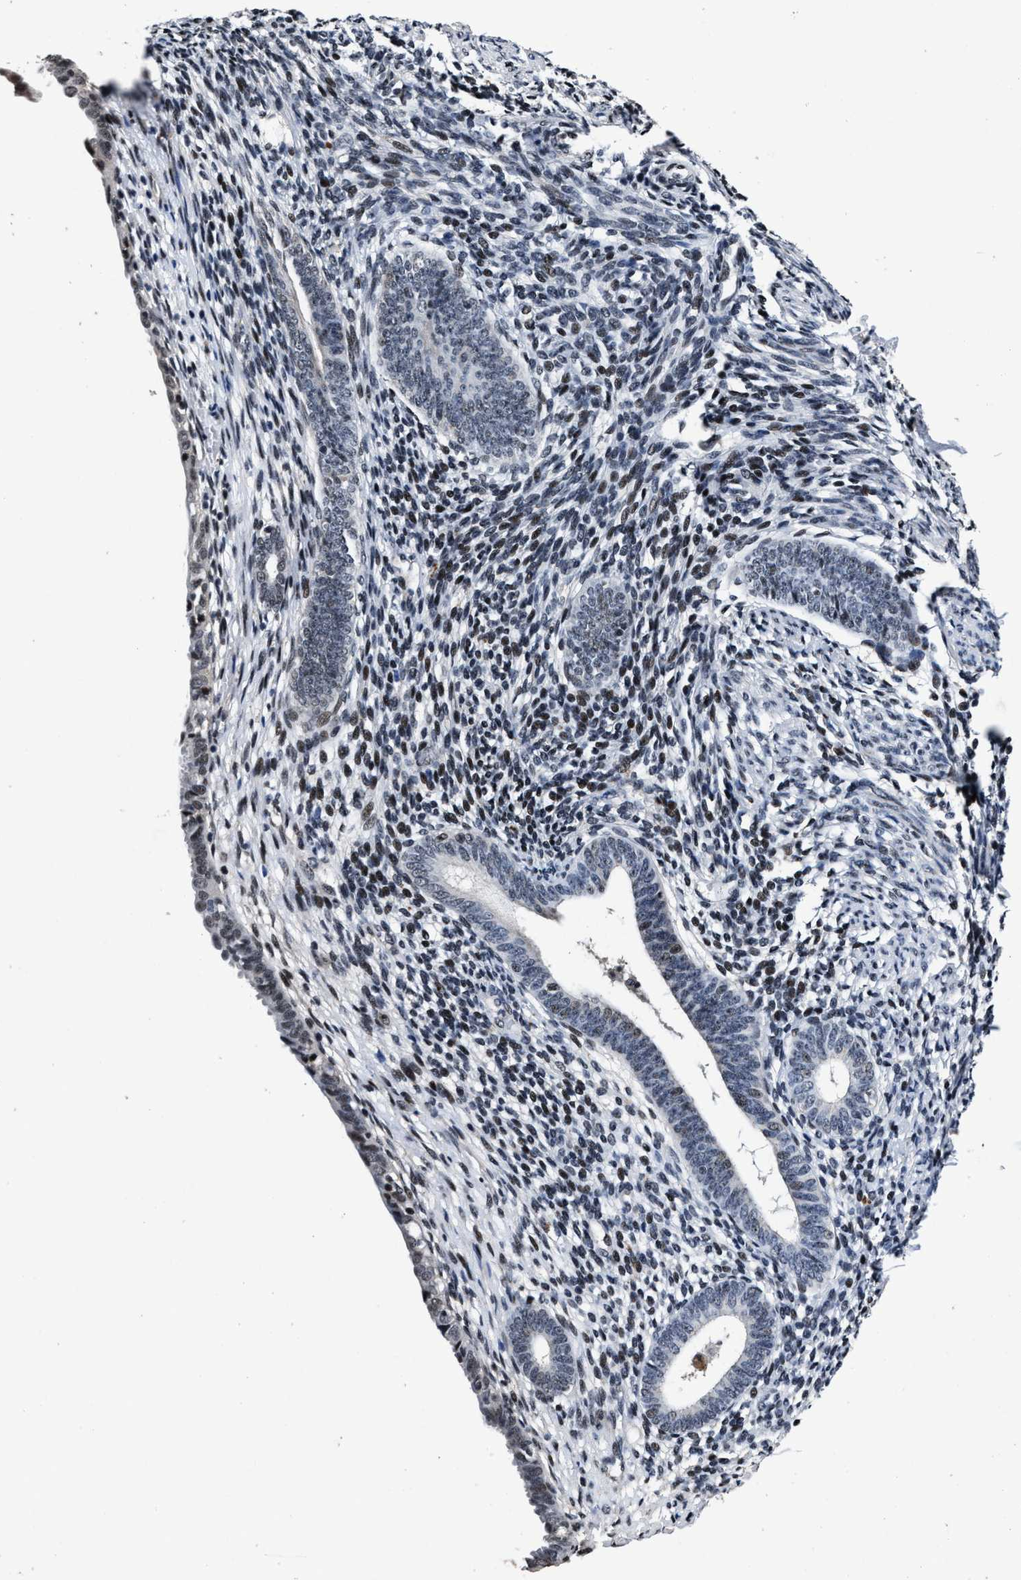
{"staining": {"intensity": "moderate", "quantity": "<25%", "location": "nuclear"}, "tissue": "endometrium", "cell_type": "Cells in endometrial stroma", "image_type": "normal", "snomed": [{"axis": "morphology", "description": "Normal tissue, NOS"}, {"axis": "morphology", "description": "Adenocarcinoma, NOS"}, {"axis": "topography", "description": "Endometrium"}], "caption": "Endometrium stained for a protein (brown) reveals moderate nuclear positive expression in approximately <25% of cells in endometrial stroma.", "gene": "ZNF233", "patient": {"sex": "female", "age": 57}}